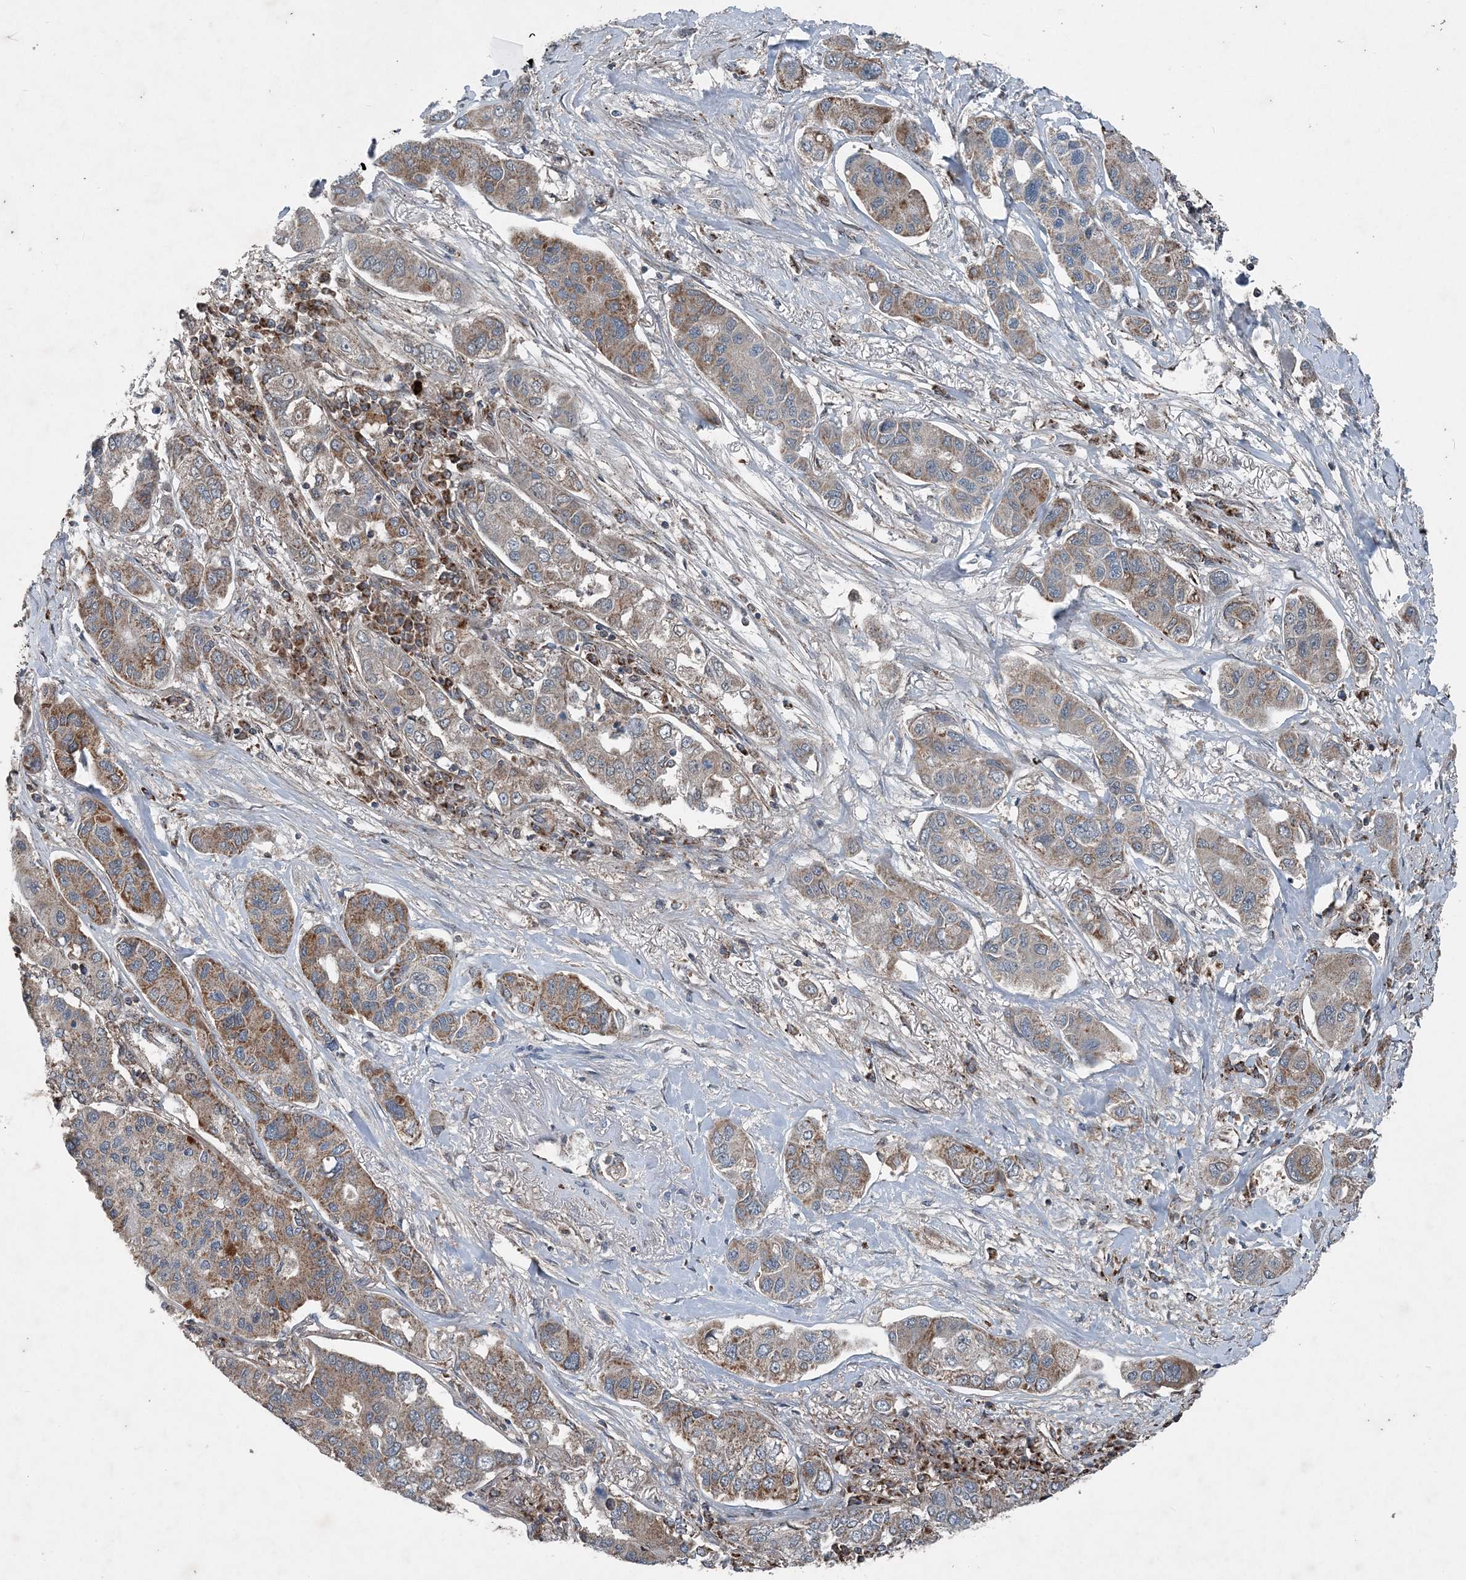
{"staining": {"intensity": "moderate", "quantity": "<25%", "location": "cytoplasmic/membranous"}, "tissue": "lung cancer", "cell_type": "Tumor cells", "image_type": "cancer", "snomed": [{"axis": "morphology", "description": "Adenocarcinoma, NOS"}, {"axis": "topography", "description": "Lung"}], "caption": "This histopathology image reveals lung adenocarcinoma stained with immunohistochemistry to label a protein in brown. The cytoplasmic/membranous of tumor cells show moderate positivity for the protein. Nuclei are counter-stained blue.", "gene": "NDUFA2", "patient": {"sex": "male", "age": 49}}